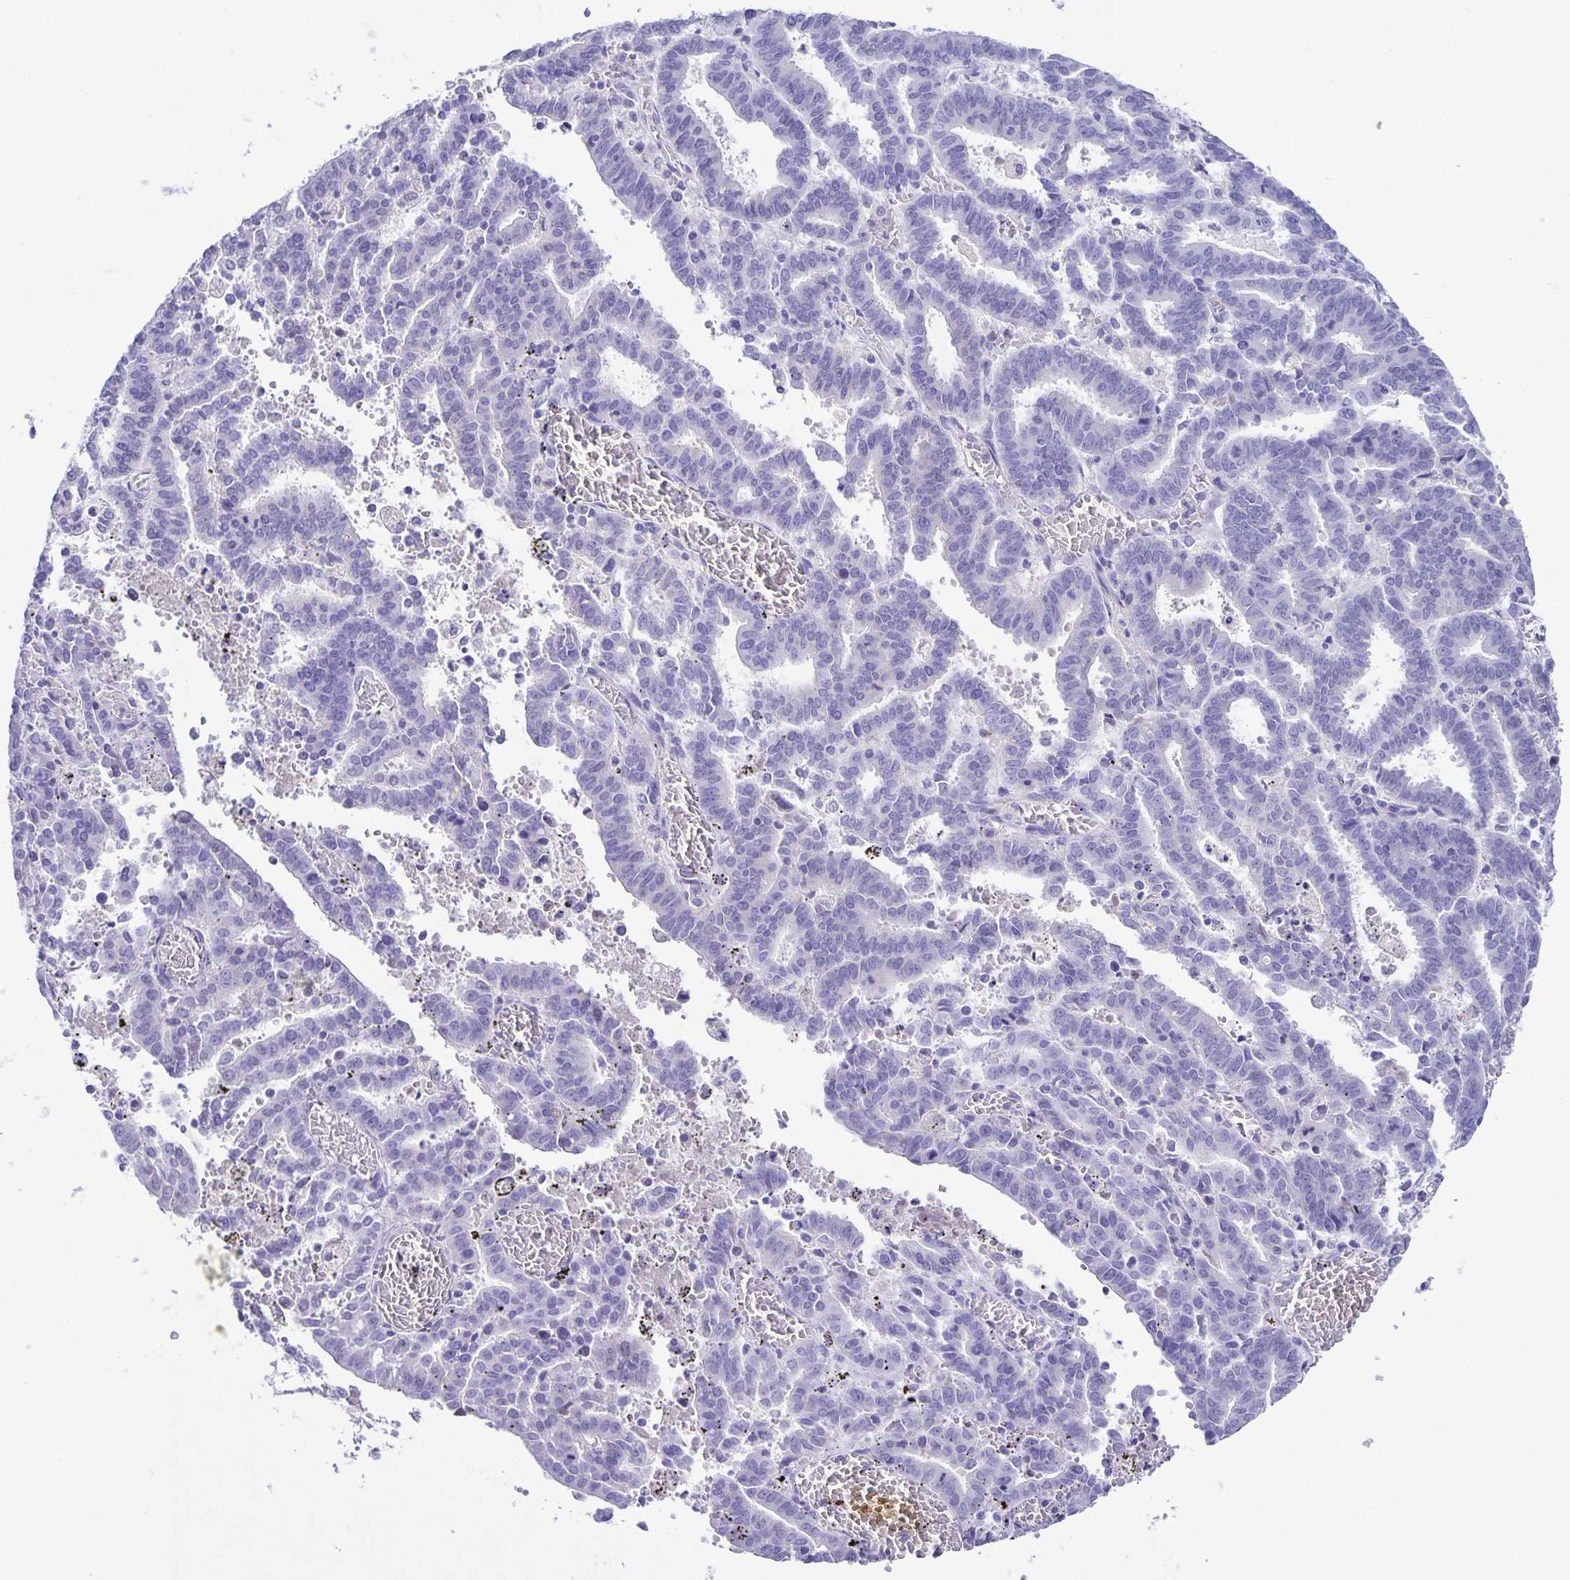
{"staining": {"intensity": "negative", "quantity": "none", "location": "none"}, "tissue": "endometrial cancer", "cell_type": "Tumor cells", "image_type": "cancer", "snomed": [{"axis": "morphology", "description": "Adenocarcinoma, NOS"}, {"axis": "topography", "description": "Uterus"}], "caption": "High magnification brightfield microscopy of endometrial cancer (adenocarcinoma) stained with DAB (3,3'-diaminobenzidine) (brown) and counterstained with hematoxylin (blue): tumor cells show no significant staining.", "gene": "UBQLN3", "patient": {"sex": "female", "age": 83}}